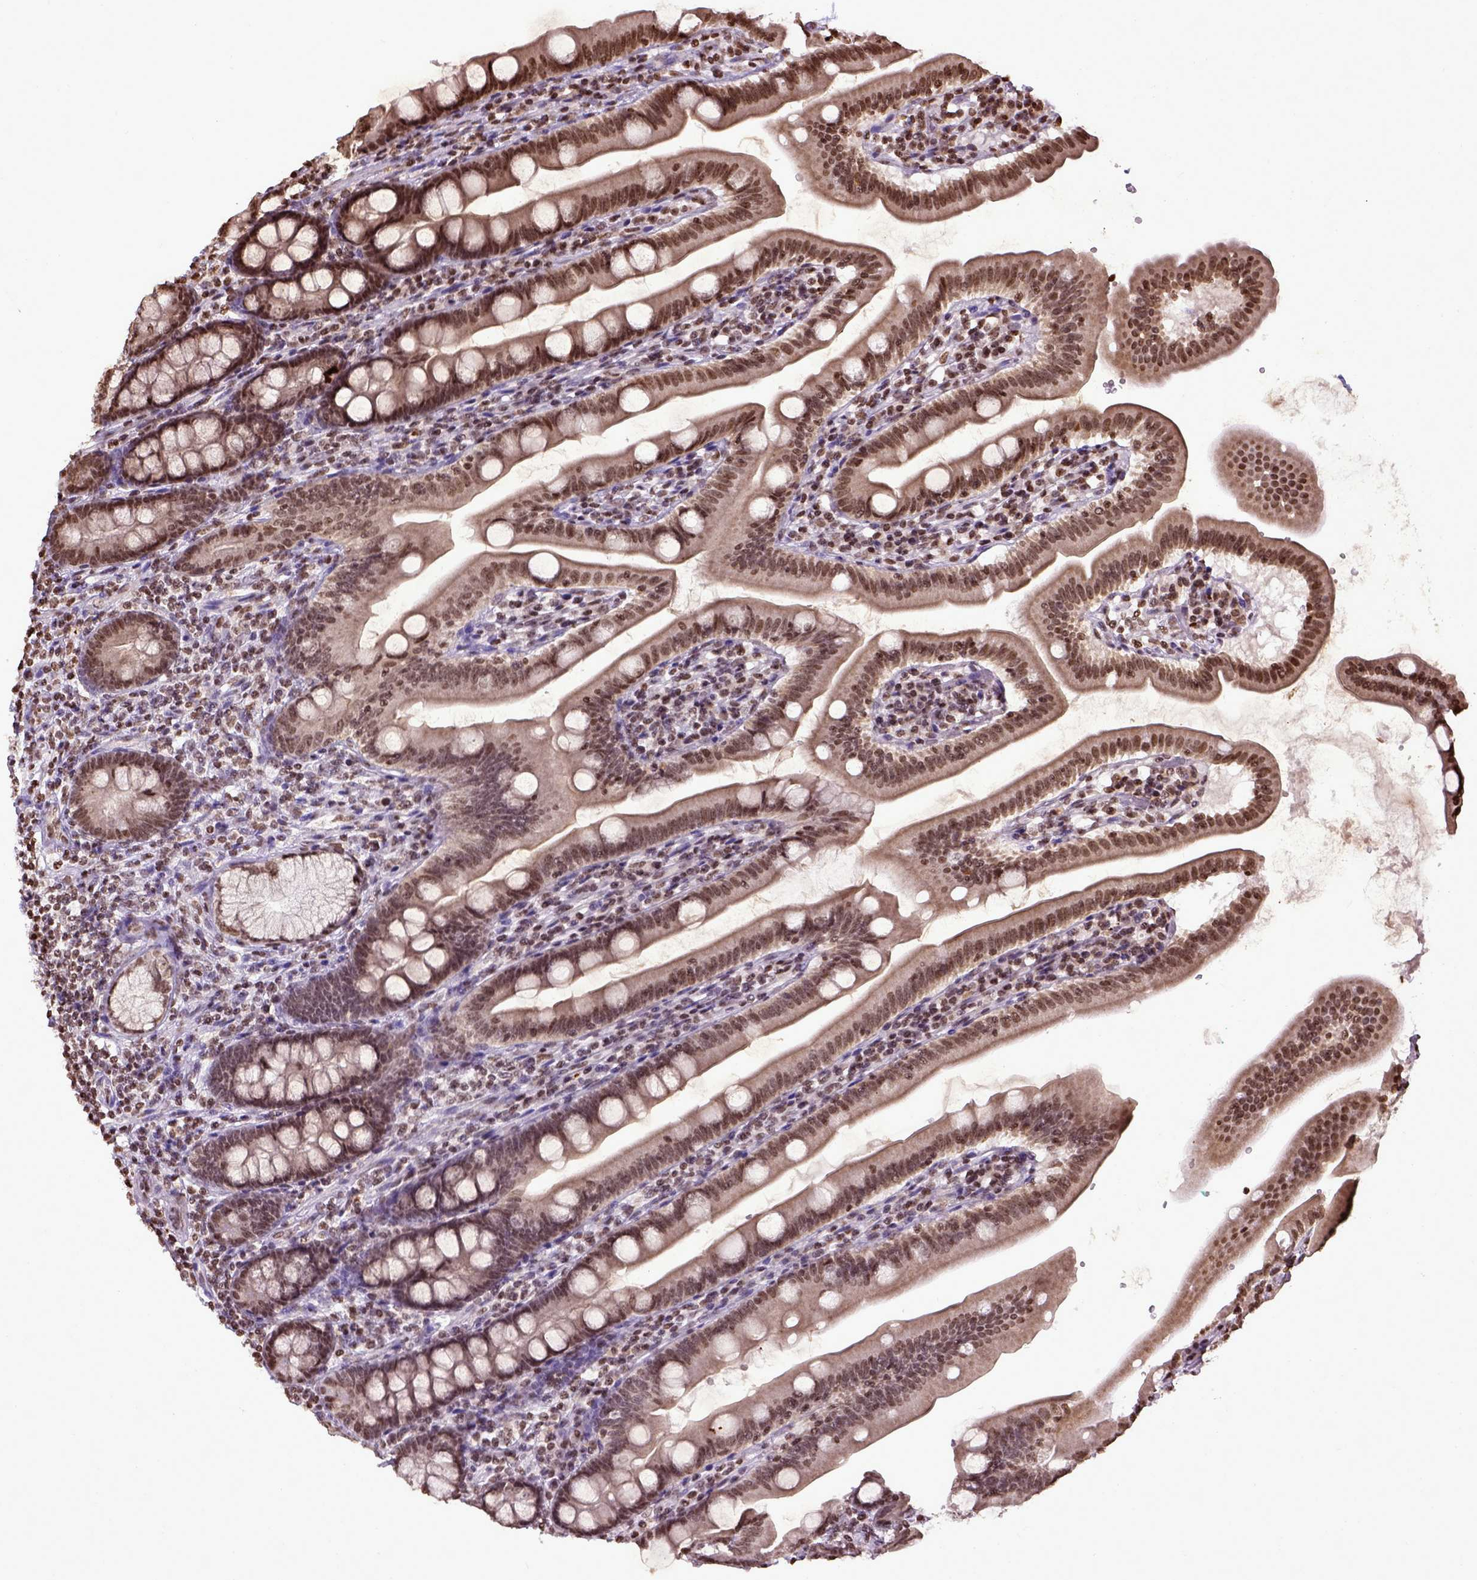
{"staining": {"intensity": "moderate", "quantity": ">75%", "location": "nuclear"}, "tissue": "duodenum", "cell_type": "Glandular cells", "image_type": "normal", "snomed": [{"axis": "morphology", "description": "Normal tissue, NOS"}, {"axis": "topography", "description": "Duodenum"}], "caption": "The photomicrograph reveals staining of unremarkable duodenum, revealing moderate nuclear protein staining (brown color) within glandular cells. (DAB IHC, brown staining for protein, blue staining for nuclei).", "gene": "ZNF75D", "patient": {"sex": "female", "age": 67}}